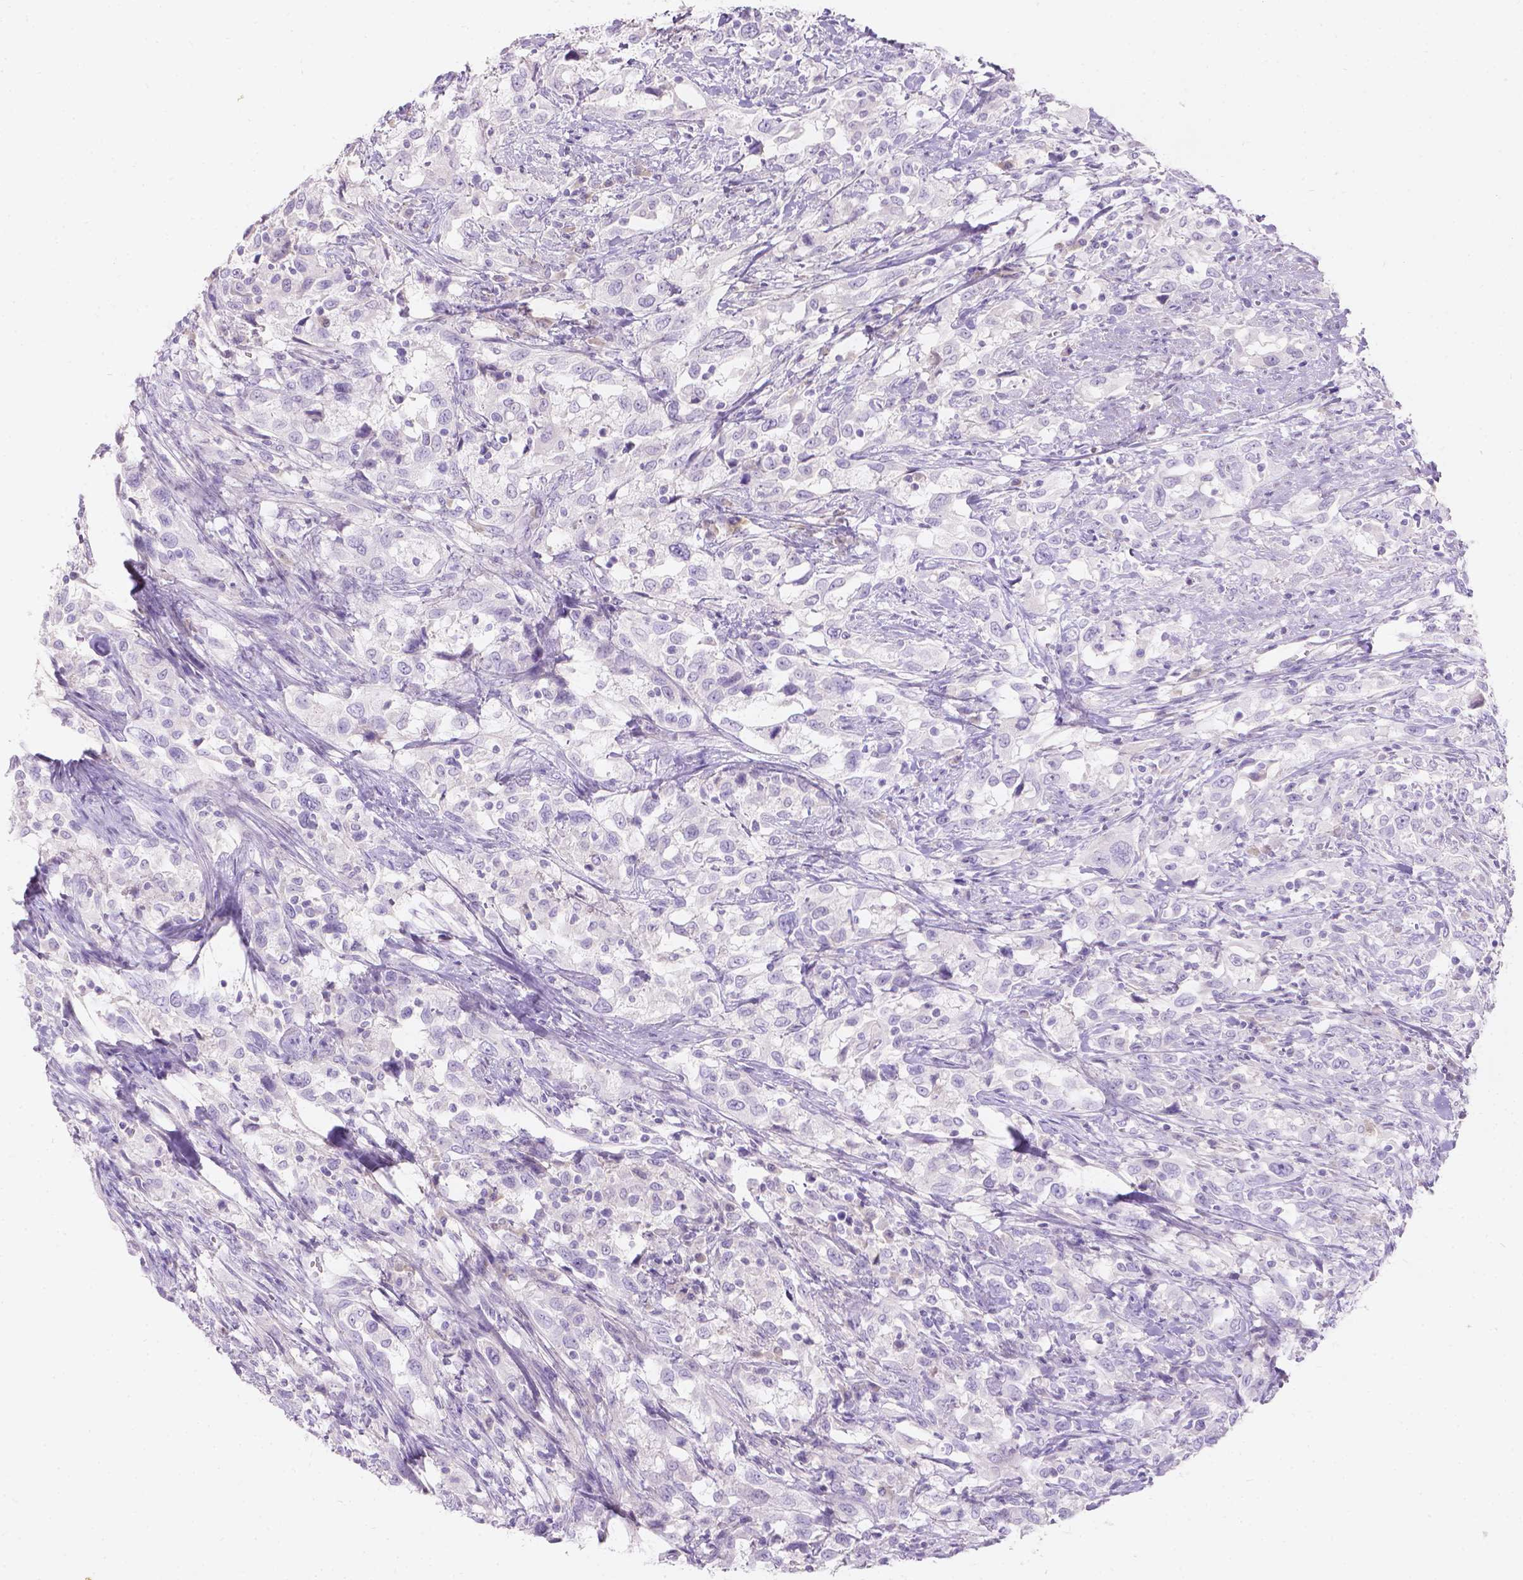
{"staining": {"intensity": "negative", "quantity": "none", "location": "none"}, "tissue": "urothelial cancer", "cell_type": "Tumor cells", "image_type": "cancer", "snomed": [{"axis": "morphology", "description": "Urothelial carcinoma, NOS"}, {"axis": "morphology", "description": "Urothelial carcinoma, High grade"}, {"axis": "topography", "description": "Urinary bladder"}], "caption": "Urothelial cancer was stained to show a protein in brown. There is no significant positivity in tumor cells. (DAB (3,3'-diaminobenzidine) immunohistochemistry visualized using brightfield microscopy, high magnification).", "gene": "GAL3ST2", "patient": {"sex": "female", "age": 64}}